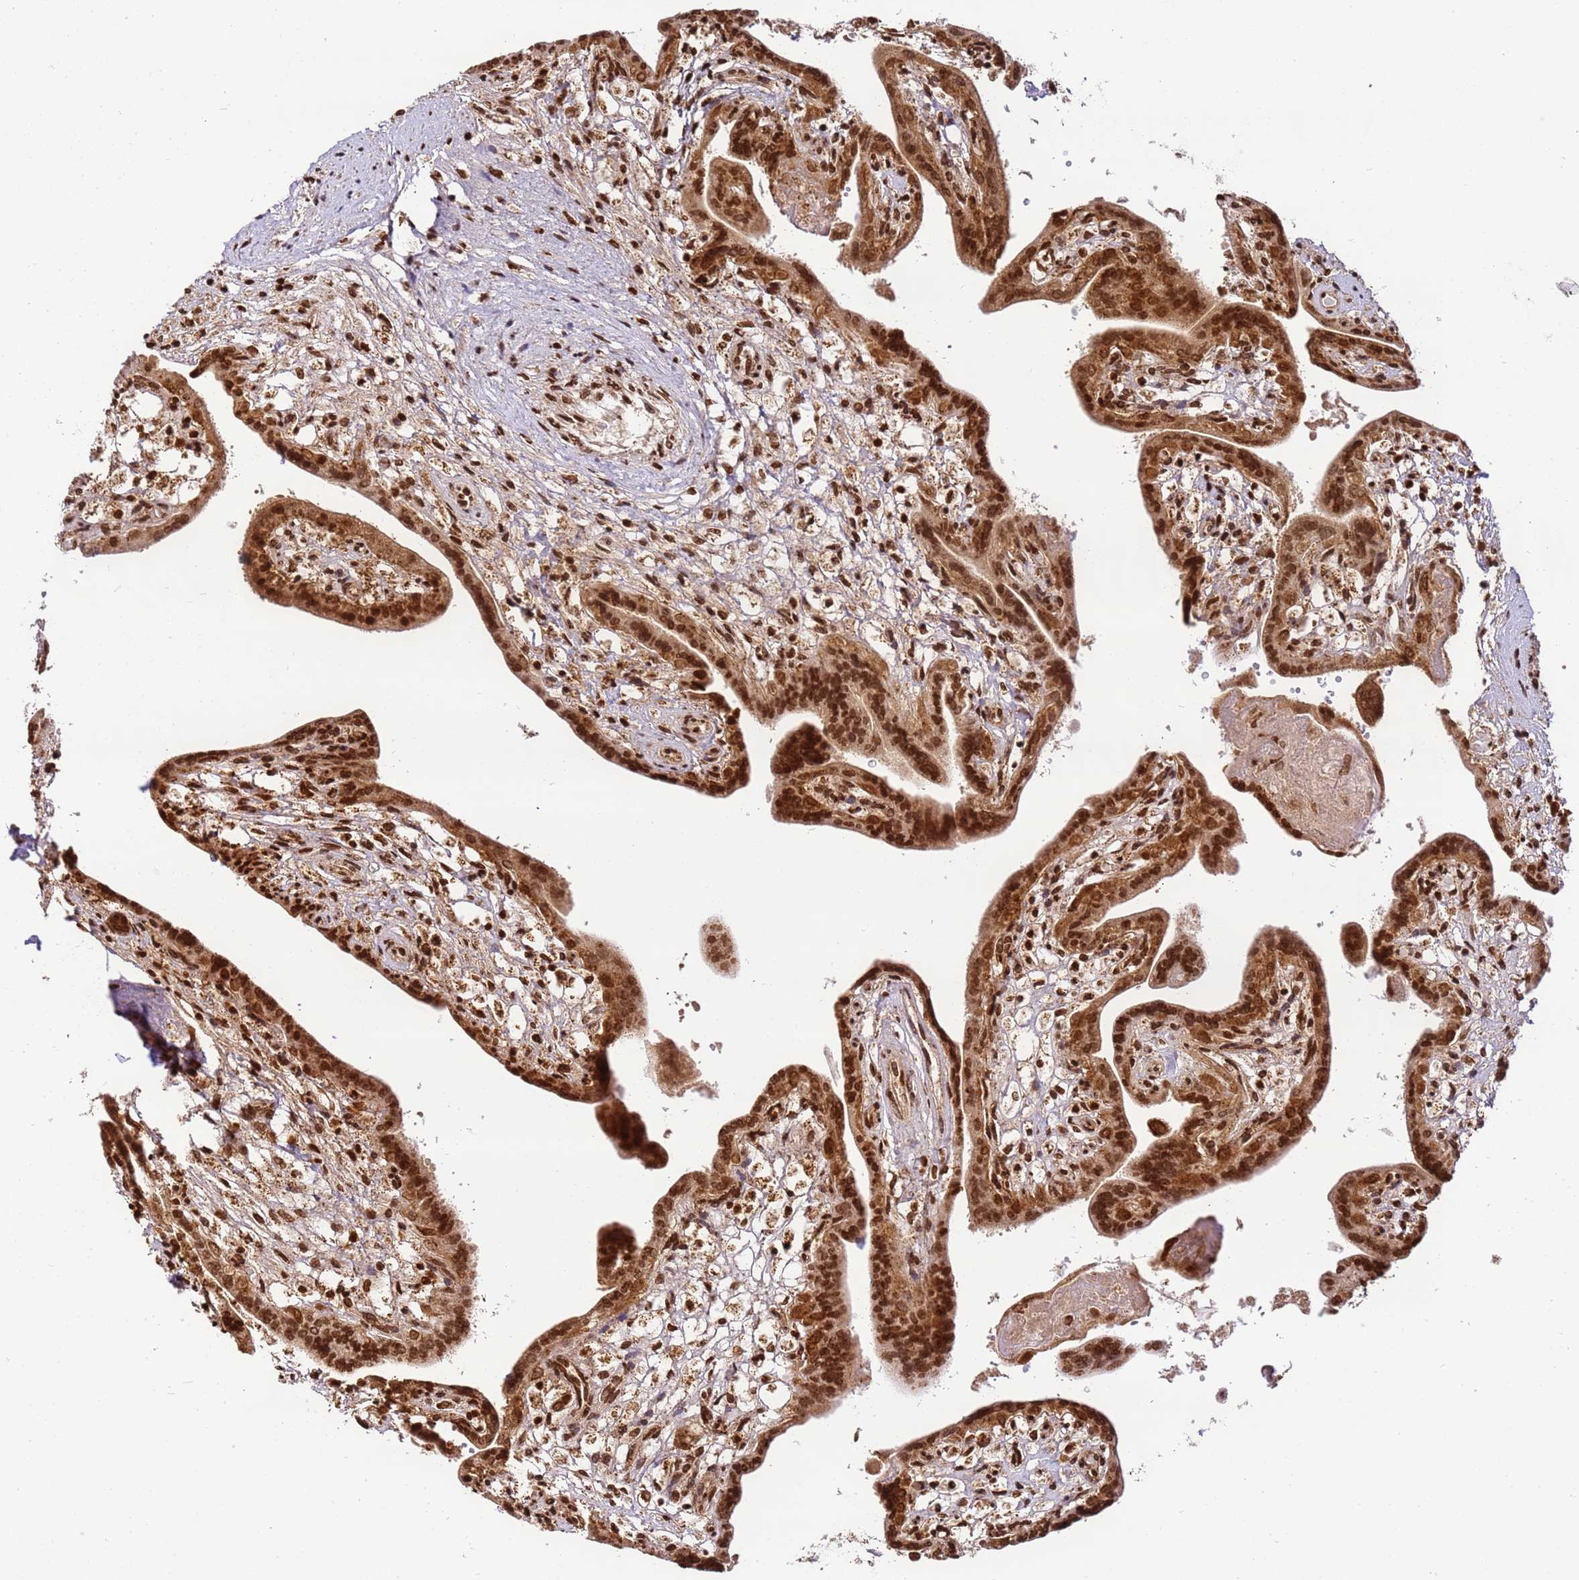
{"staining": {"intensity": "strong", "quantity": ">75%", "location": "cytoplasmic/membranous,nuclear"}, "tissue": "placenta", "cell_type": "Trophoblastic cells", "image_type": "normal", "snomed": [{"axis": "morphology", "description": "Normal tissue, NOS"}, {"axis": "topography", "description": "Placenta"}], "caption": "This is a histology image of immunohistochemistry staining of normal placenta, which shows strong staining in the cytoplasmic/membranous,nuclear of trophoblastic cells.", "gene": "HSPE1", "patient": {"sex": "female", "age": 37}}